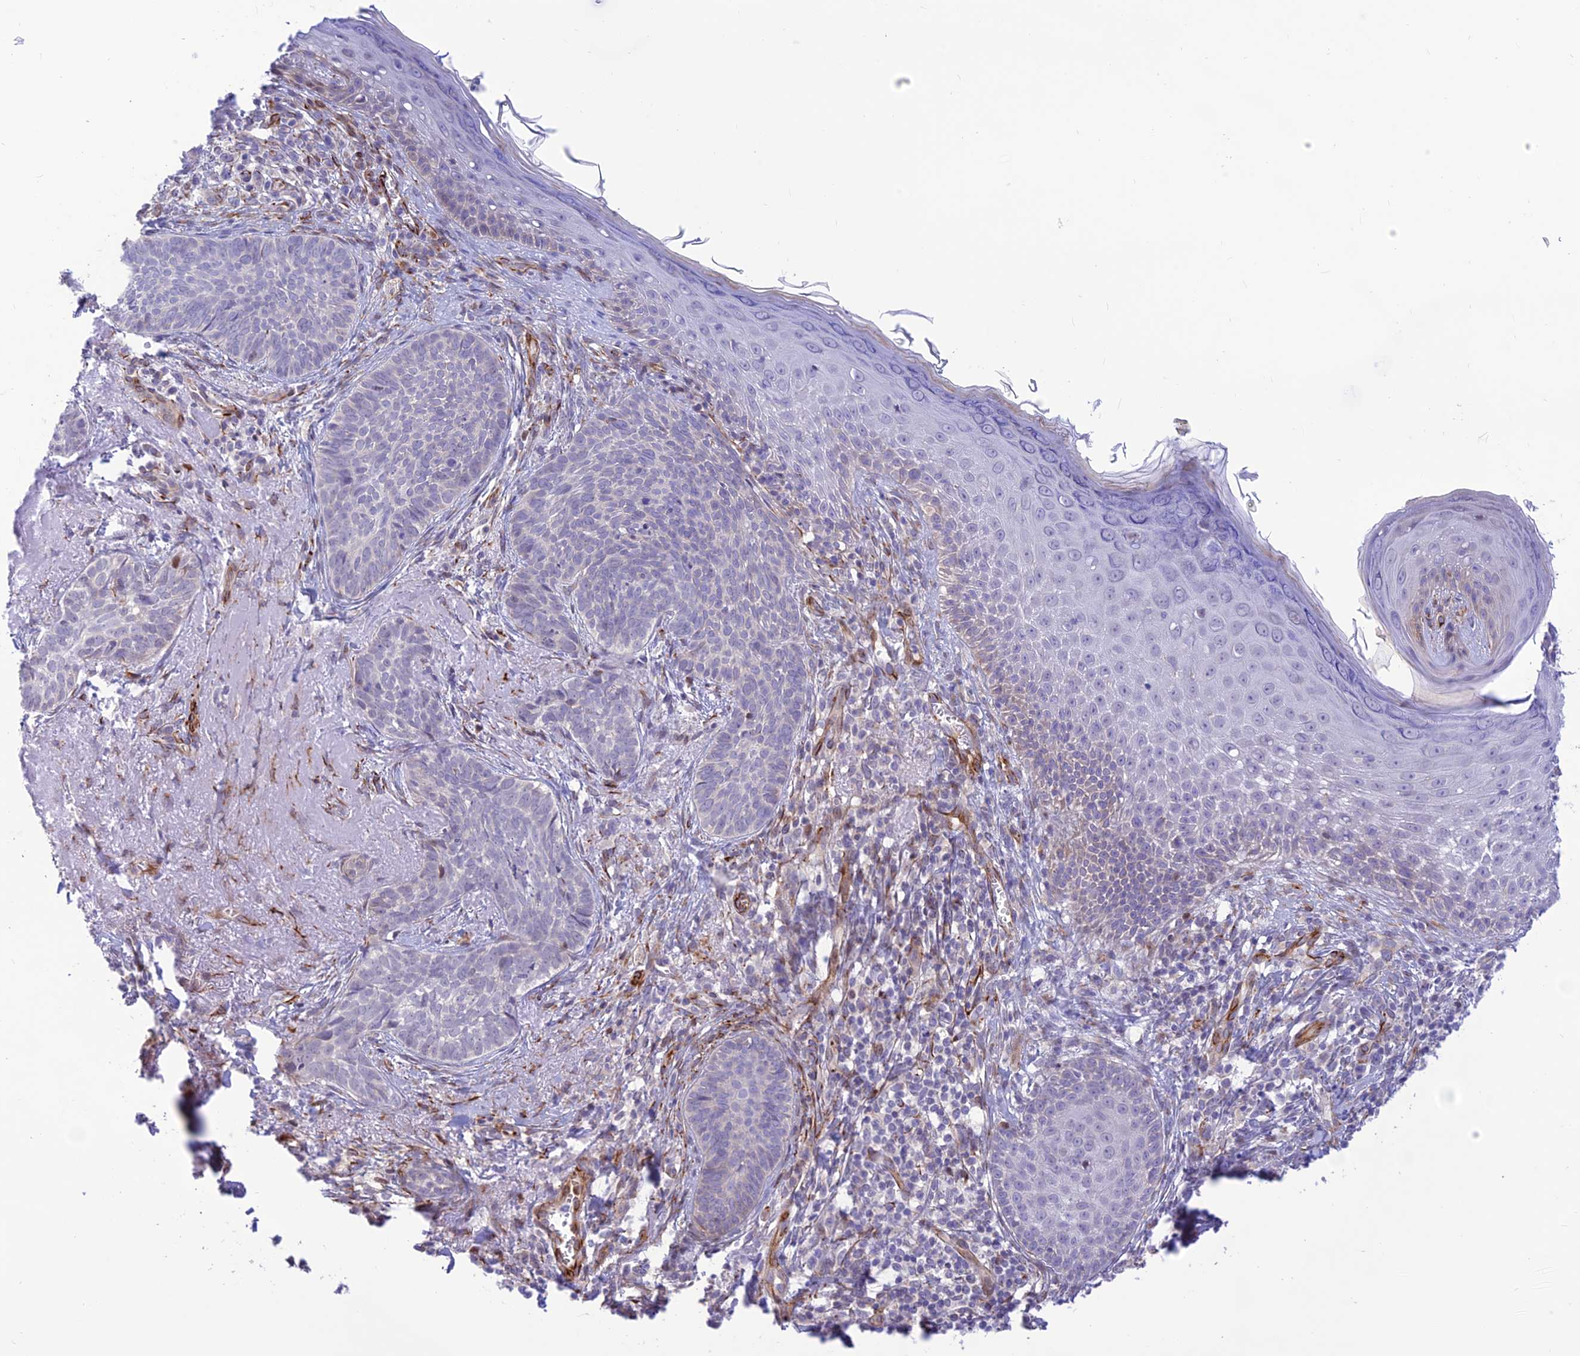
{"staining": {"intensity": "negative", "quantity": "none", "location": "none"}, "tissue": "skin cancer", "cell_type": "Tumor cells", "image_type": "cancer", "snomed": [{"axis": "morphology", "description": "Basal cell carcinoma"}, {"axis": "topography", "description": "Skin"}], "caption": "Basal cell carcinoma (skin) stained for a protein using immunohistochemistry (IHC) demonstrates no positivity tumor cells.", "gene": "FAM186B", "patient": {"sex": "female", "age": 76}}